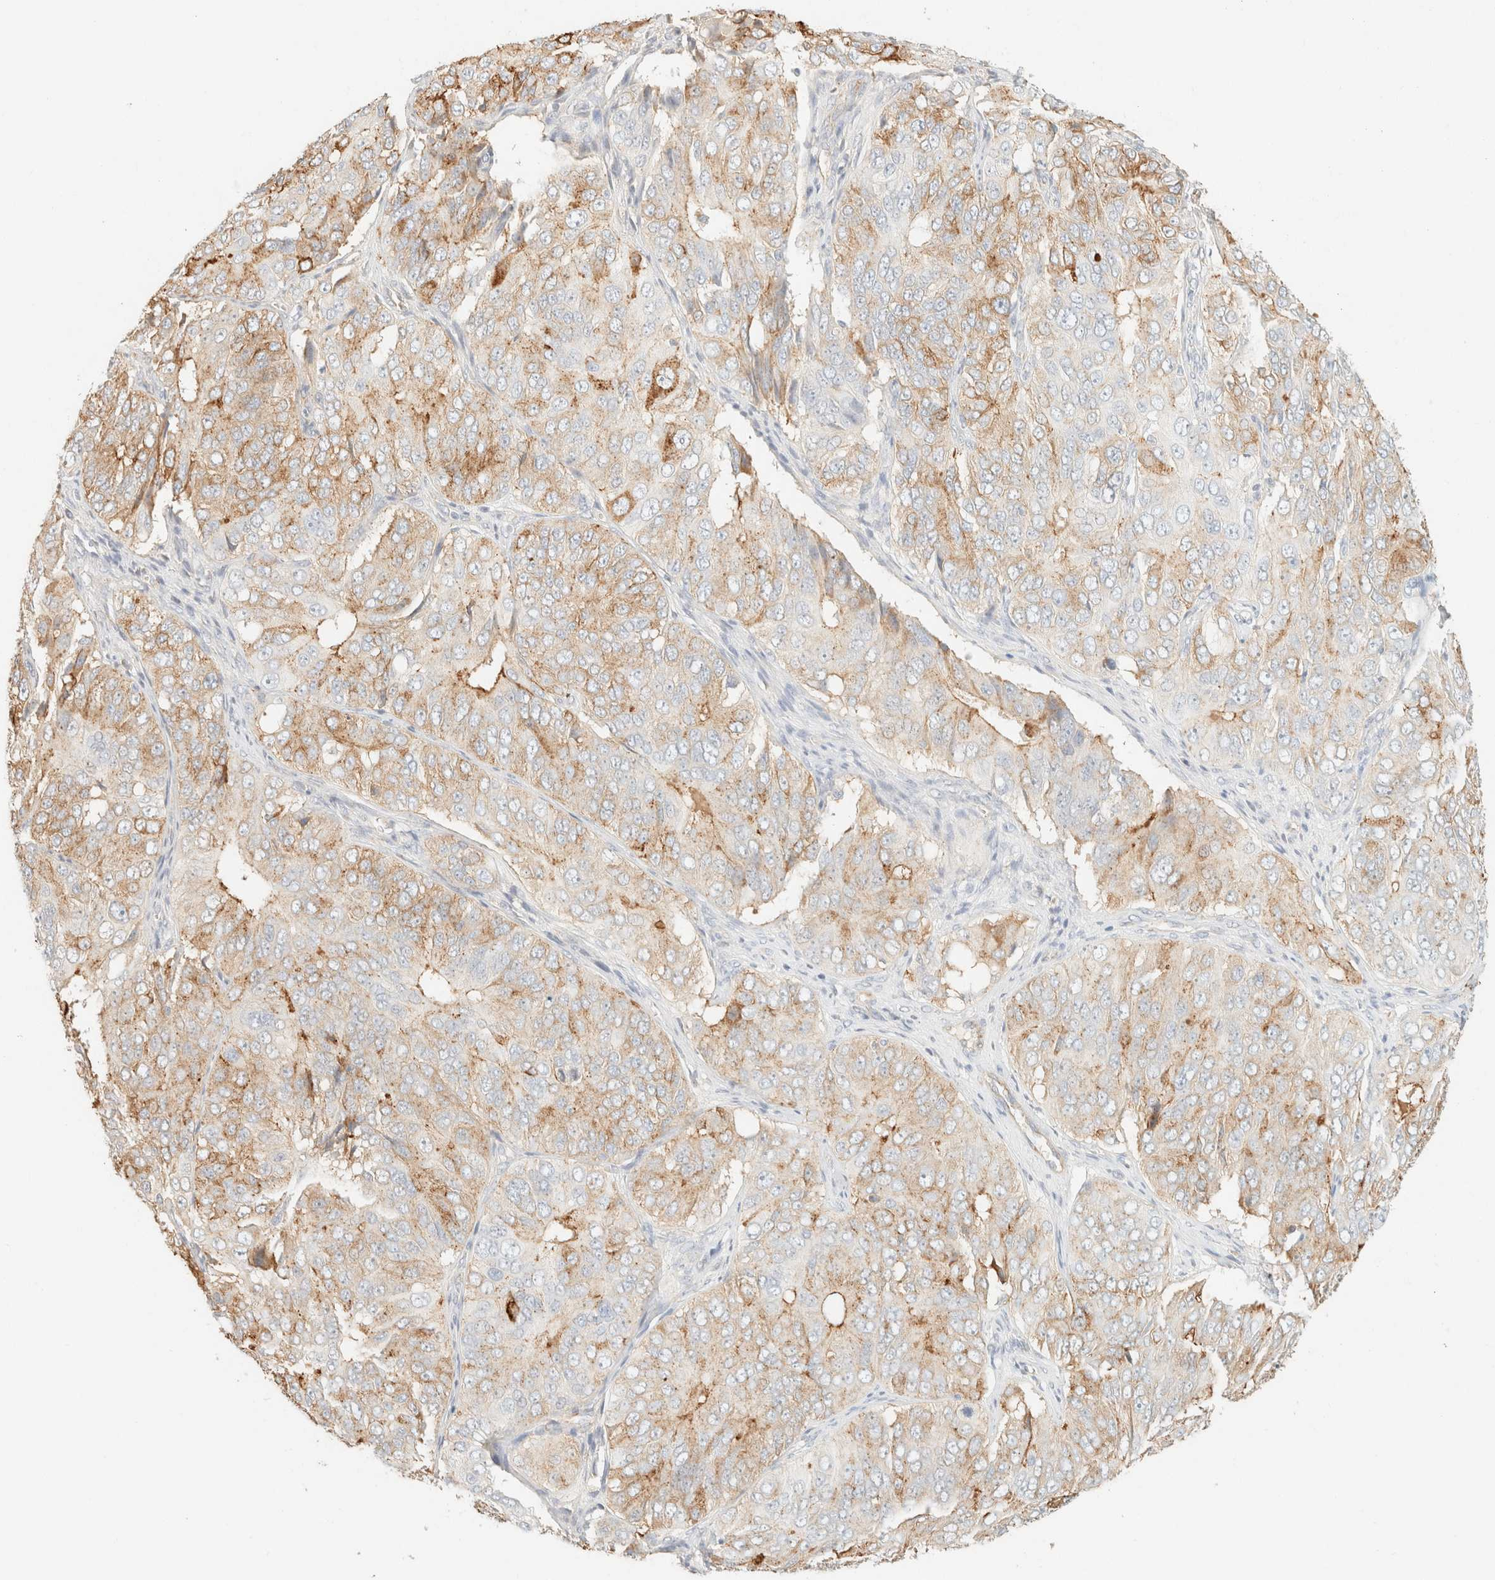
{"staining": {"intensity": "moderate", "quantity": ">75%", "location": "cytoplasmic/membranous"}, "tissue": "ovarian cancer", "cell_type": "Tumor cells", "image_type": "cancer", "snomed": [{"axis": "morphology", "description": "Carcinoma, endometroid"}, {"axis": "topography", "description": "Ovary"}], "caption": "The immunohistochemical stain shows moderate cytoplasmic/membranous staining in tumor cells of ovarian cancer tissue.", "gene": "SPARCL1", "patient": {"sex": "female", "age": 51}}